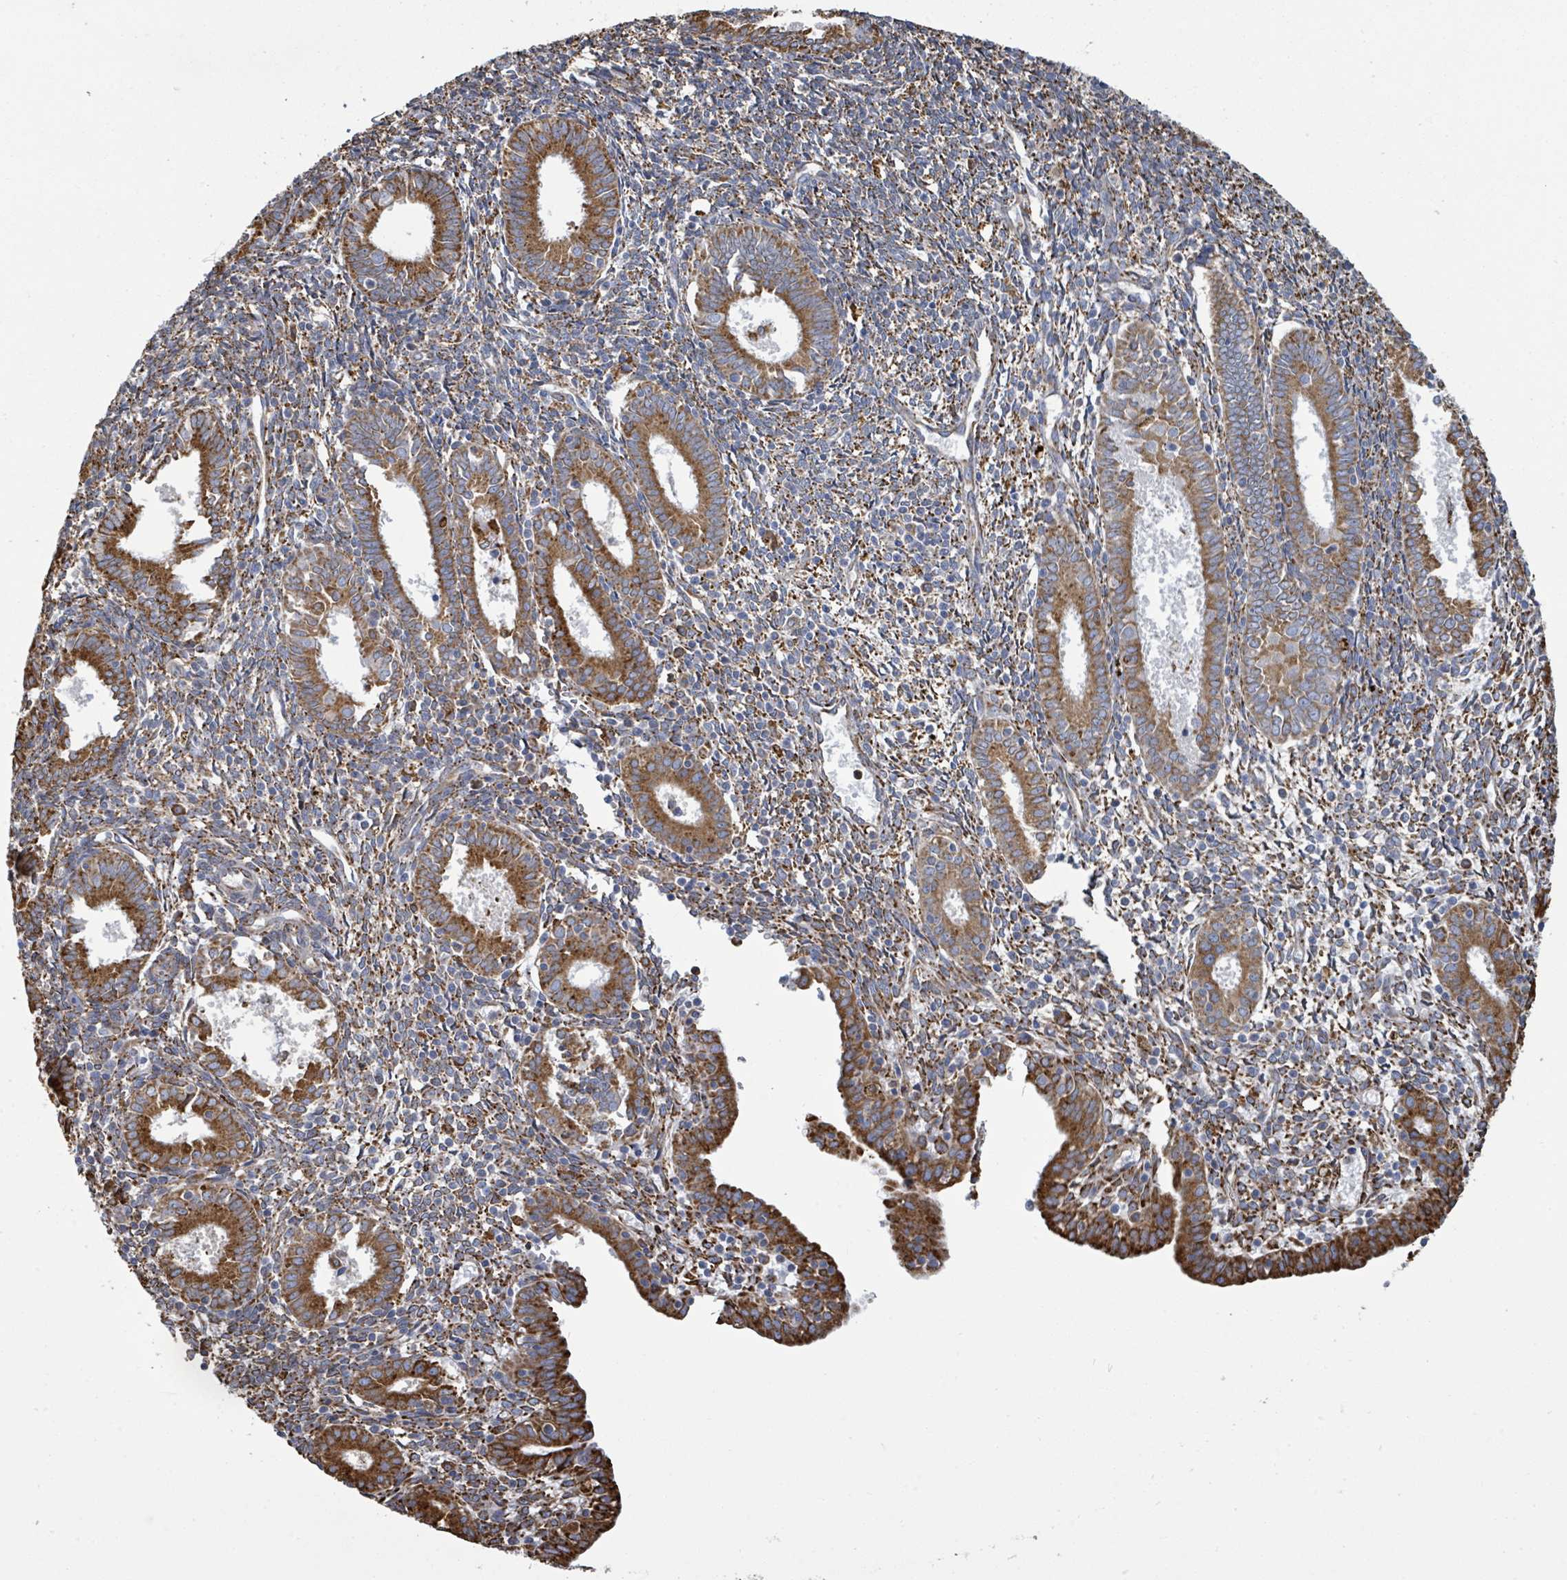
{"staining": {"intensity": "moderate", "quantity": "25%-75%", "location": "cytoplasmic/membranous"}, "tissue": "endometrium", "cell_type": "Cells in endometrial stroma", "image_type": "normal", "snomed": [{"axis": "morphology", "description": "Normal tissue, NOS"}, {"axis": "topography", "description": "Endometrium"}], "caption": "DAB immunohistochemical staining of unremarkable human endometrium demonstrates moderate cytoplasmic/membranous protein positivity in about 25%-75% of cells in endometrial stroma.", "gene": "RFPL4AL1", "patient": {"sex": "female", "age": 41}}